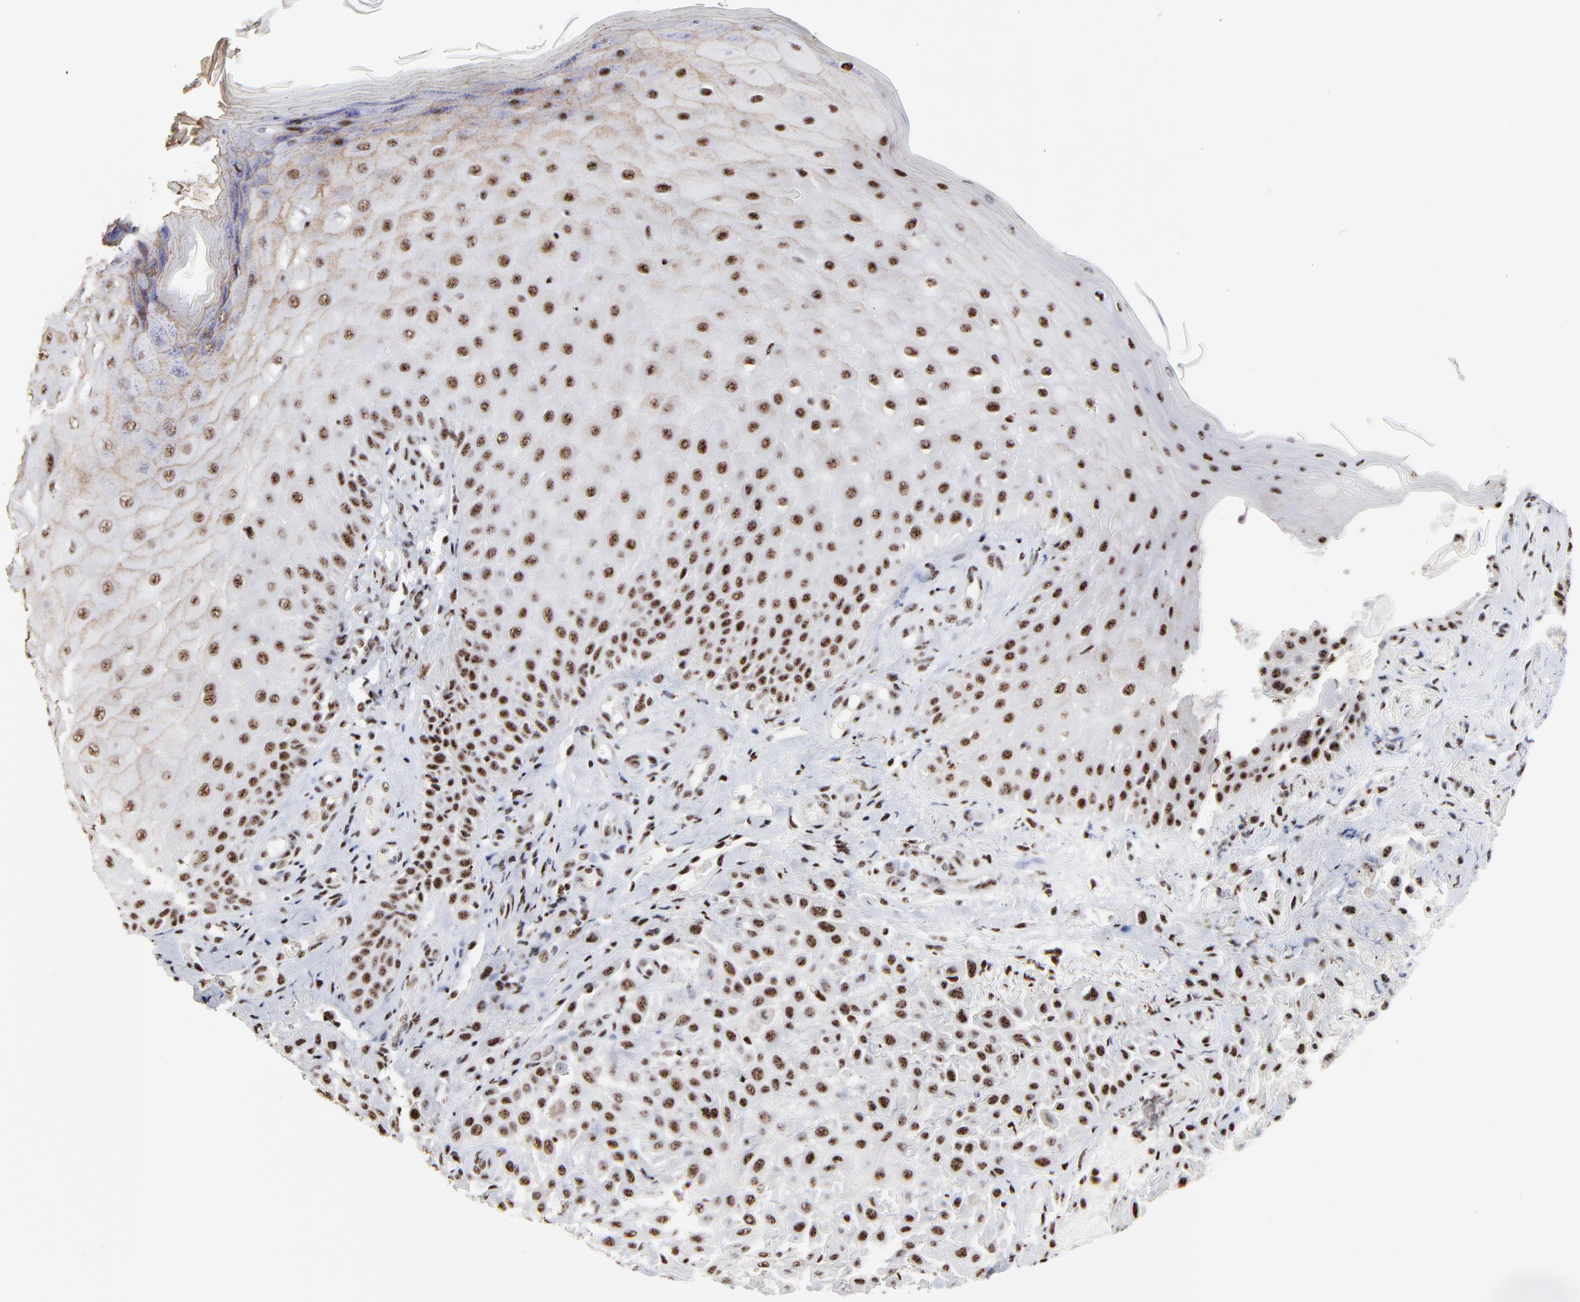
{"staining": {"intensity": "moderate", "quantity": ">75%", "location": "nuclear"}, "tissue": "skin cancer", "cell_type": "Tumor cells", "image_type": "cancer", "snomed": [{"axis": "morphology", "description": "Squamous cell carcinoma, NOS"}, {"axis": "topography", "description": "Skin"}], "caption": "This image exhibits IHC staining of human skin cancer (squamous cell carcinoma), with medium moderate nuclear staining in about >75% of tumor cells.", "gene": "MBD4", "patient": {"sex": "female", "age": 42}}